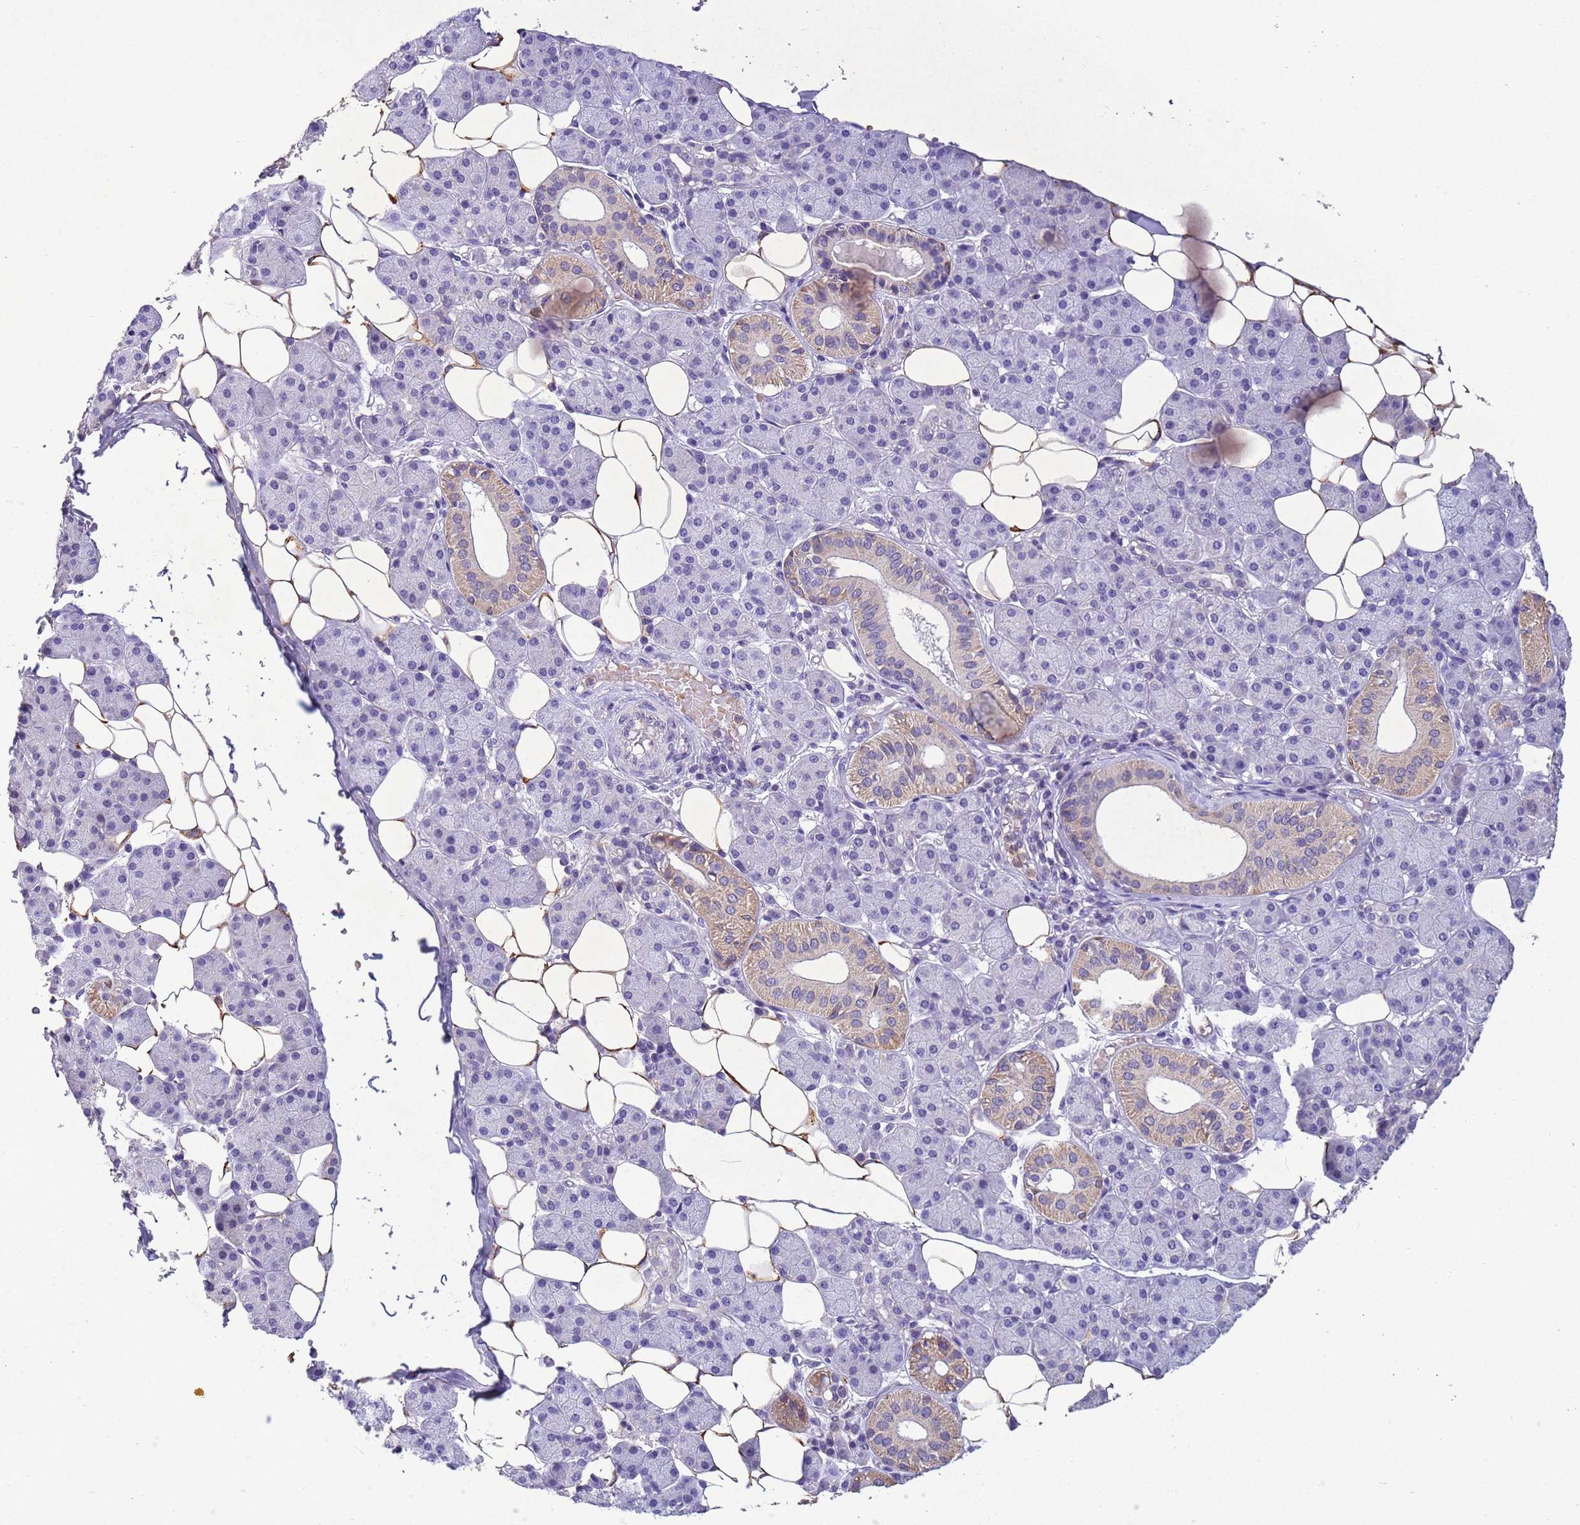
{"staining": {"intensity": "weak", "quantity": "<25%", "location": "cytoplasmic/membranous"}, "tissue": "salivary gland", "cell_type": "Glandular cells", "image_type": "normal", "snomed": [{"axis": "morphology", "description": "Normal tissue, NOS"}, {"axis": "topography", "description": "Salivary gland"}], "caption": "Glandular cells are negative for brown protein staining in normal salivary gland. The staining was performed using DAB to visualize the protein expression in brown, while the nuclei were stained in blue with hematoxylin (Magnification: 20x).", "gene": "NLRP11", "patient": {"sex": "female", "age": 33}}